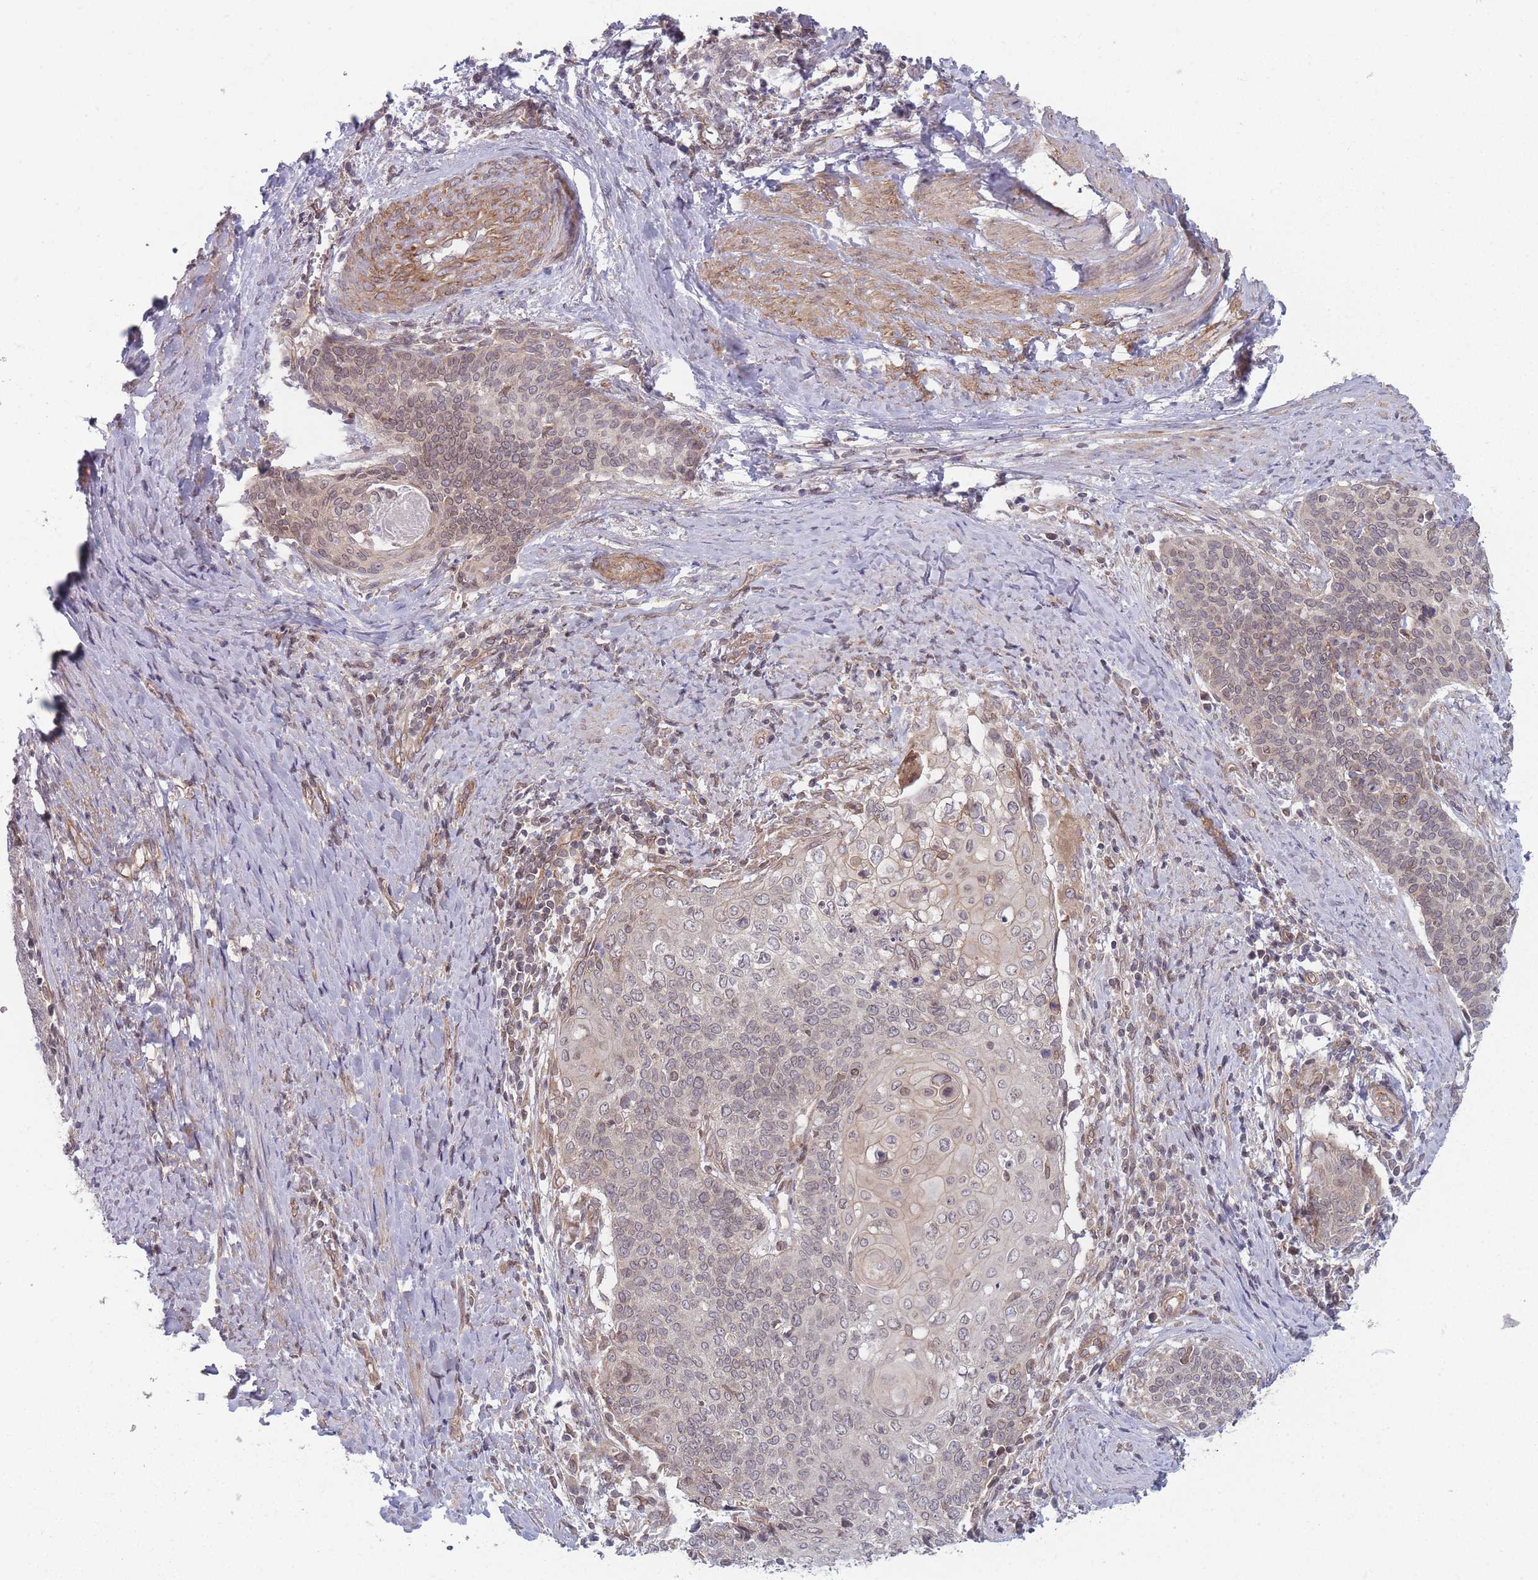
{"staining": {"intensity": "weak", "quantity": "25%-75%", "location": "cytoplasmic/membranous"}, "tissue": "cervical cancer", "cell_type": "Tumor cells", "image_type": "cancer", "snomed": [{"axis": "morphology", "description": "Squamous cell carcinoma, NOS"}, {"axis": "topography", "description": "Cervix"}], "caption": "This photomicrograph reveals immunohistochemistry staining of human cervical squamous cell carcinoma, with low weak cytoplasmic/membranous expression in approximately 25%-75% of tumor cells.", "gene": "VRK2", "patient": {"sex": "female", "age": 39}}